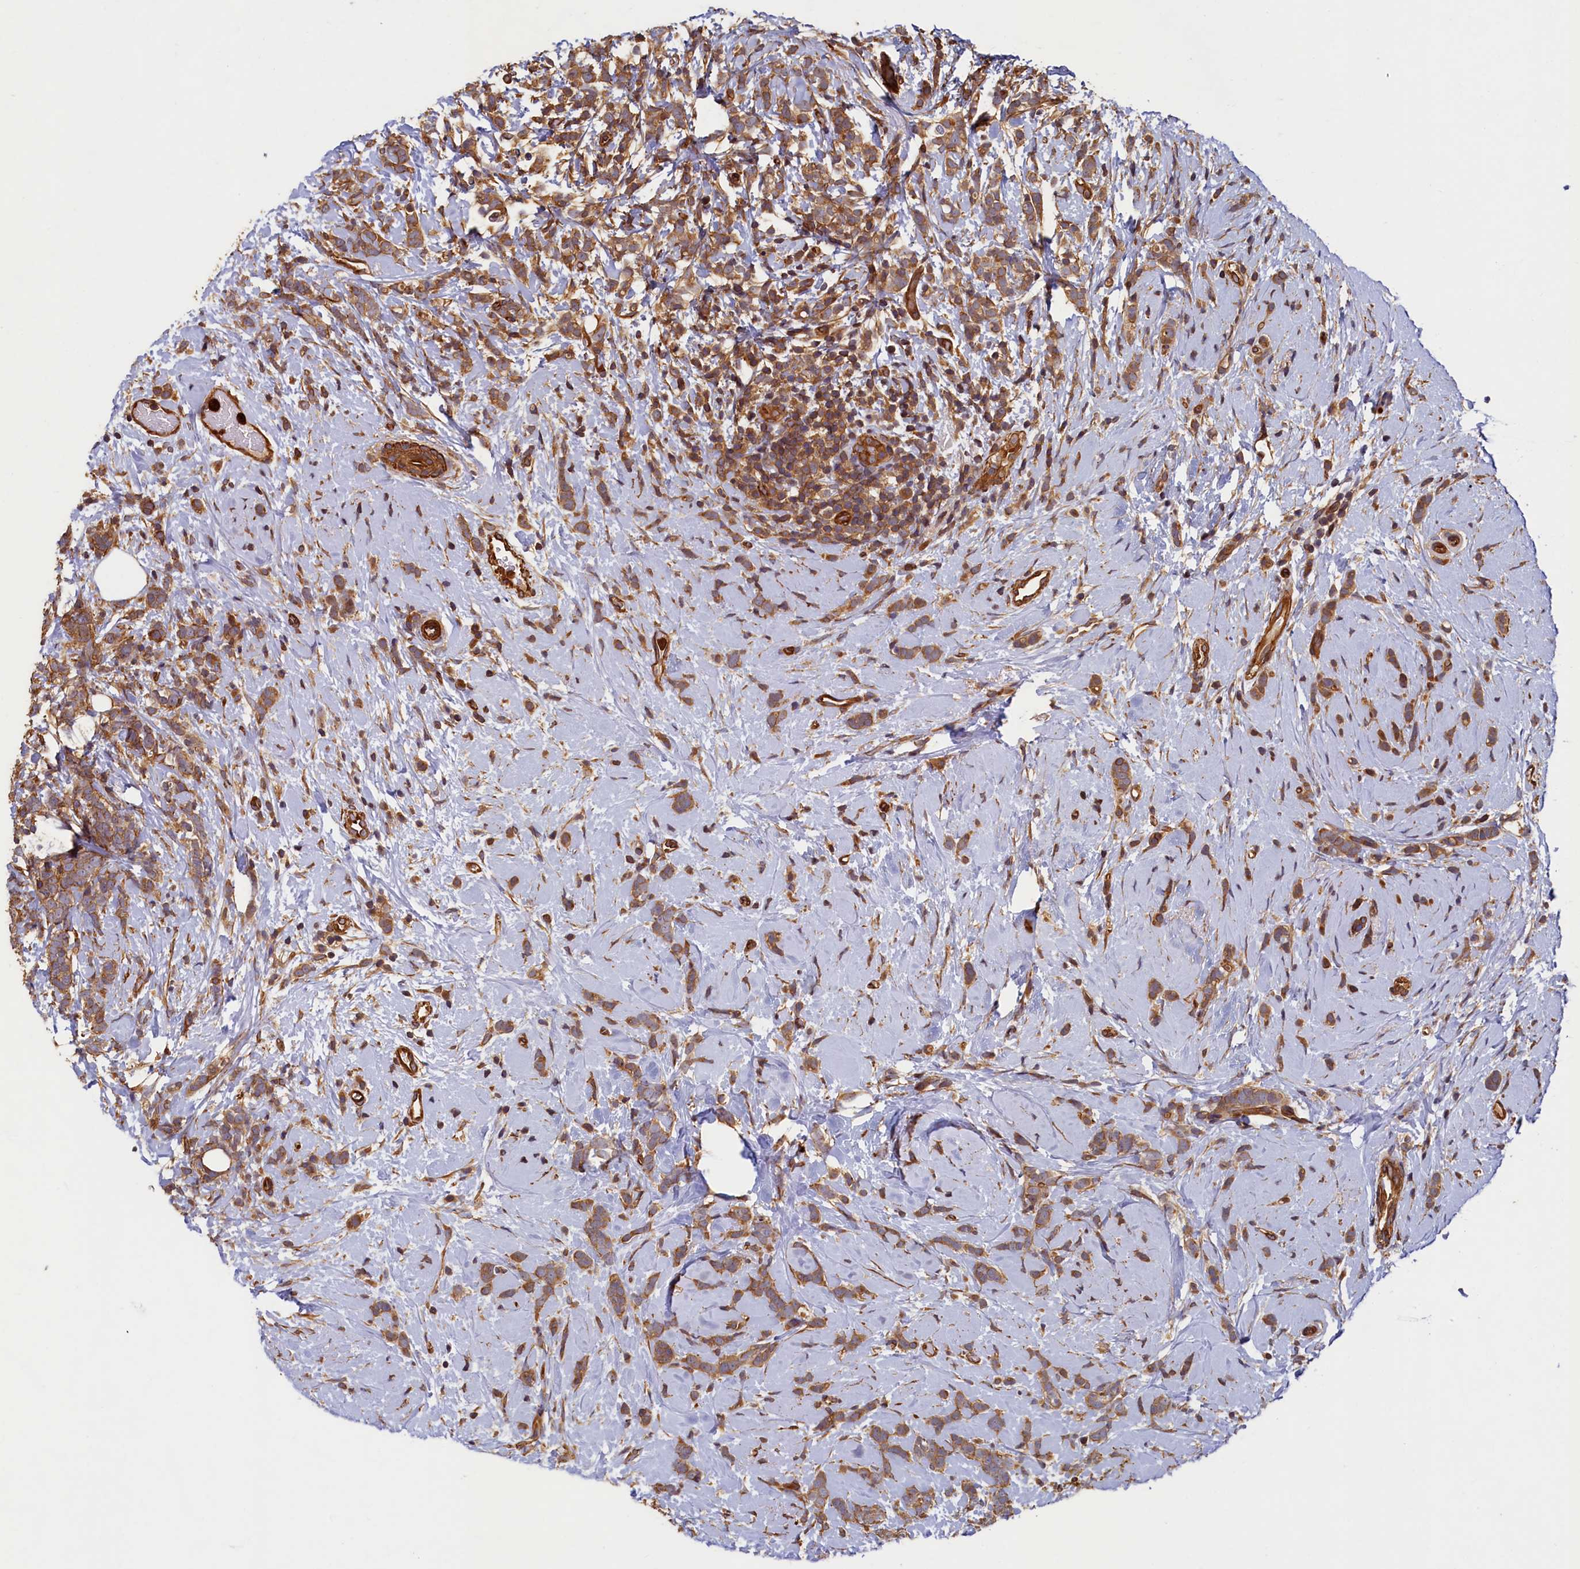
{"staining": {"intensity": "moderate", "quantity": ">75%", "location": "cytoplasmic/membranous"}, "tissue": "breast cancer", "cell_type": "Tumor cells", "image_type": "cancer", "snomed": [{"axis": "morphology", "description": "Lobular carcinoma"}, {"axis": "topography", "description": "Breast"}], "caption": "DAB (3,3'-diaminobenzidine) immunohistochemical staining of breast cancer reveals moderate cytoplasmic/membranous protein expression in about >75% of tumor cells.", "gene": "CCDC102B", "patient": {"sex": "female", "age": 58}}